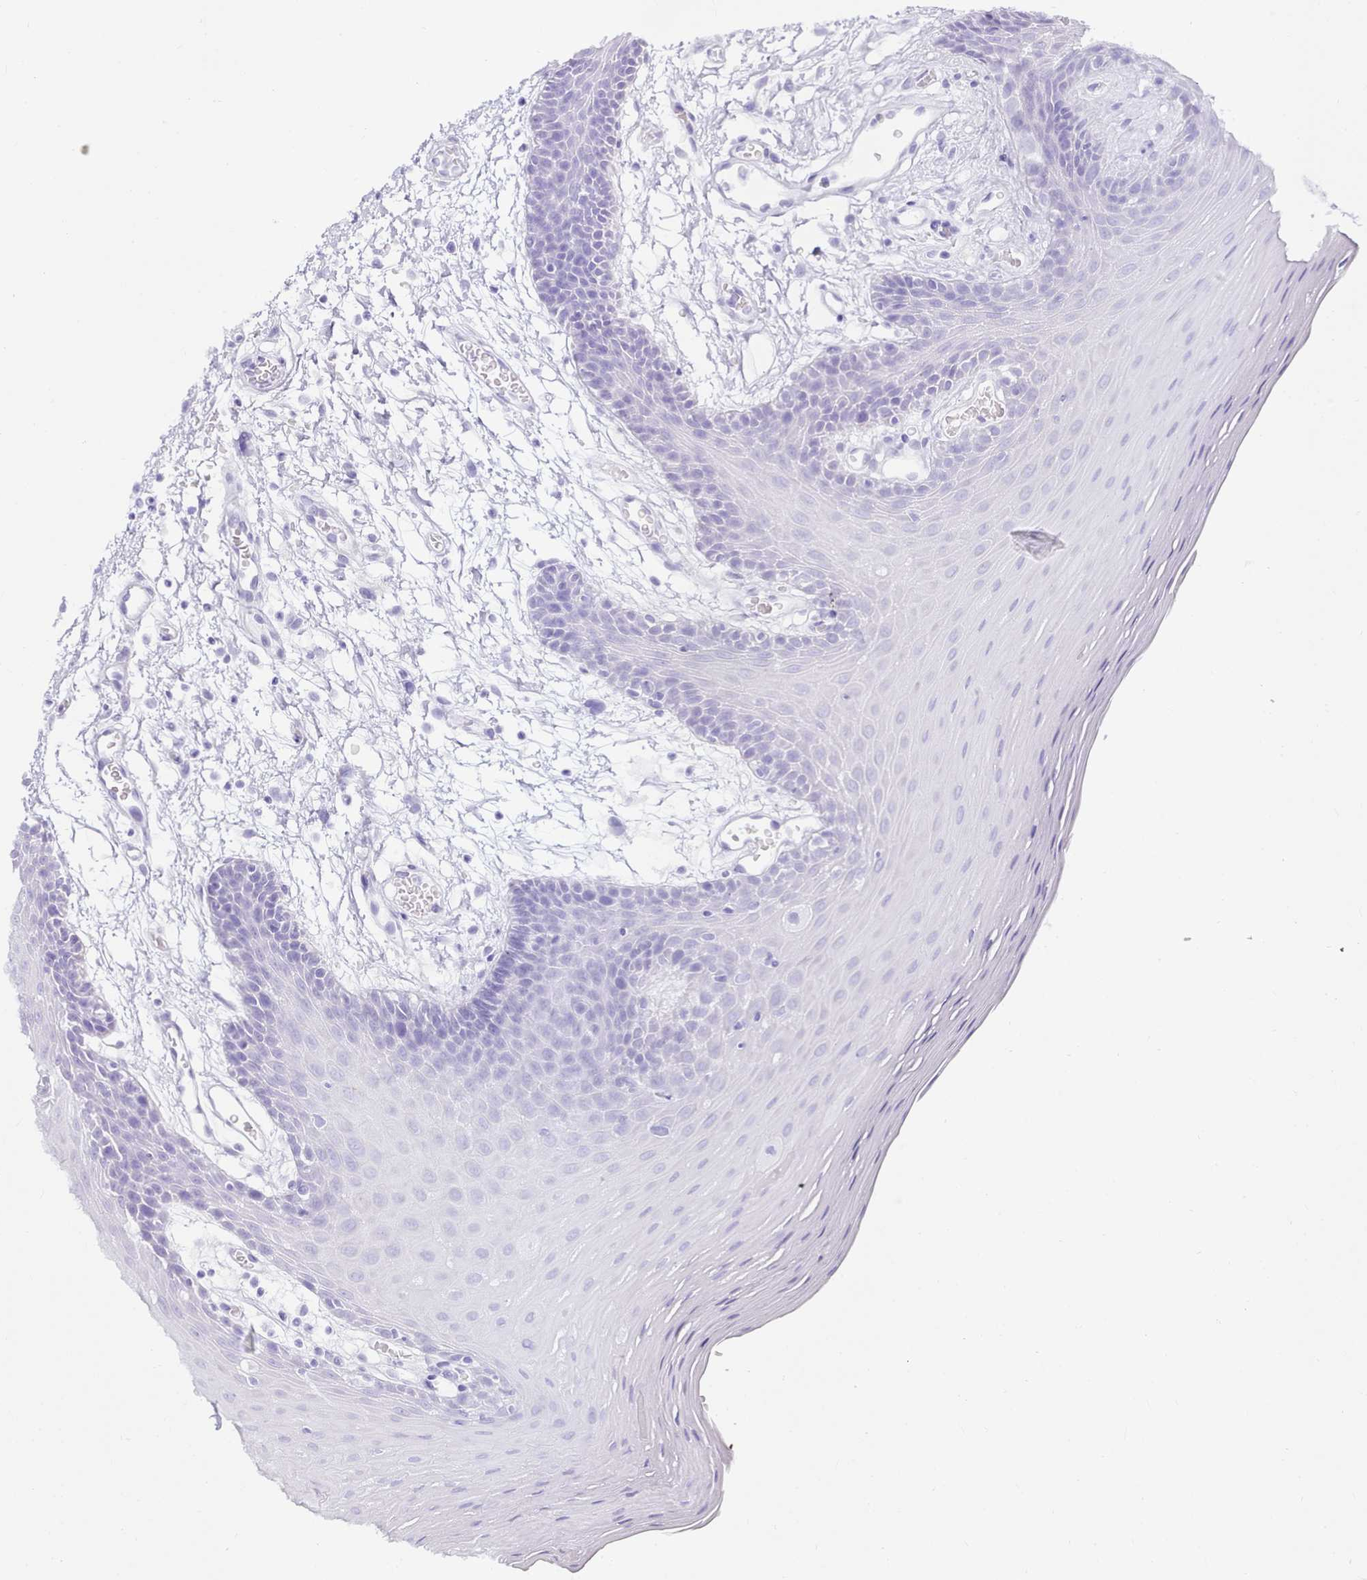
{"staining": {"intensity": "negative", "quantity": "none", "location": "none"}, "tissue": "oral mucosa", "cell_type": "Squamous epithelial cells", "image_type": "normal", "snomed": [{"axis": "morphology", "description": "Normal tissue, NOS"}, {"axis": "topography", "description": "Skeletal muscle"}, {"axis": "topography", "description": "Oral tissue"}, {"axis": "topography", "description": "Salivary gland"}, {"axis": "topography", "description": "Peripheral nerve tissue"}], "caption": "Immunohistochemistry photomicrograph of benign human oral mucosa stained for a protein (brown), which reveals no staining in squamous epithelial cells.", "gene": "SYT15B", "patient": {"sex": "male", "age": 54}}